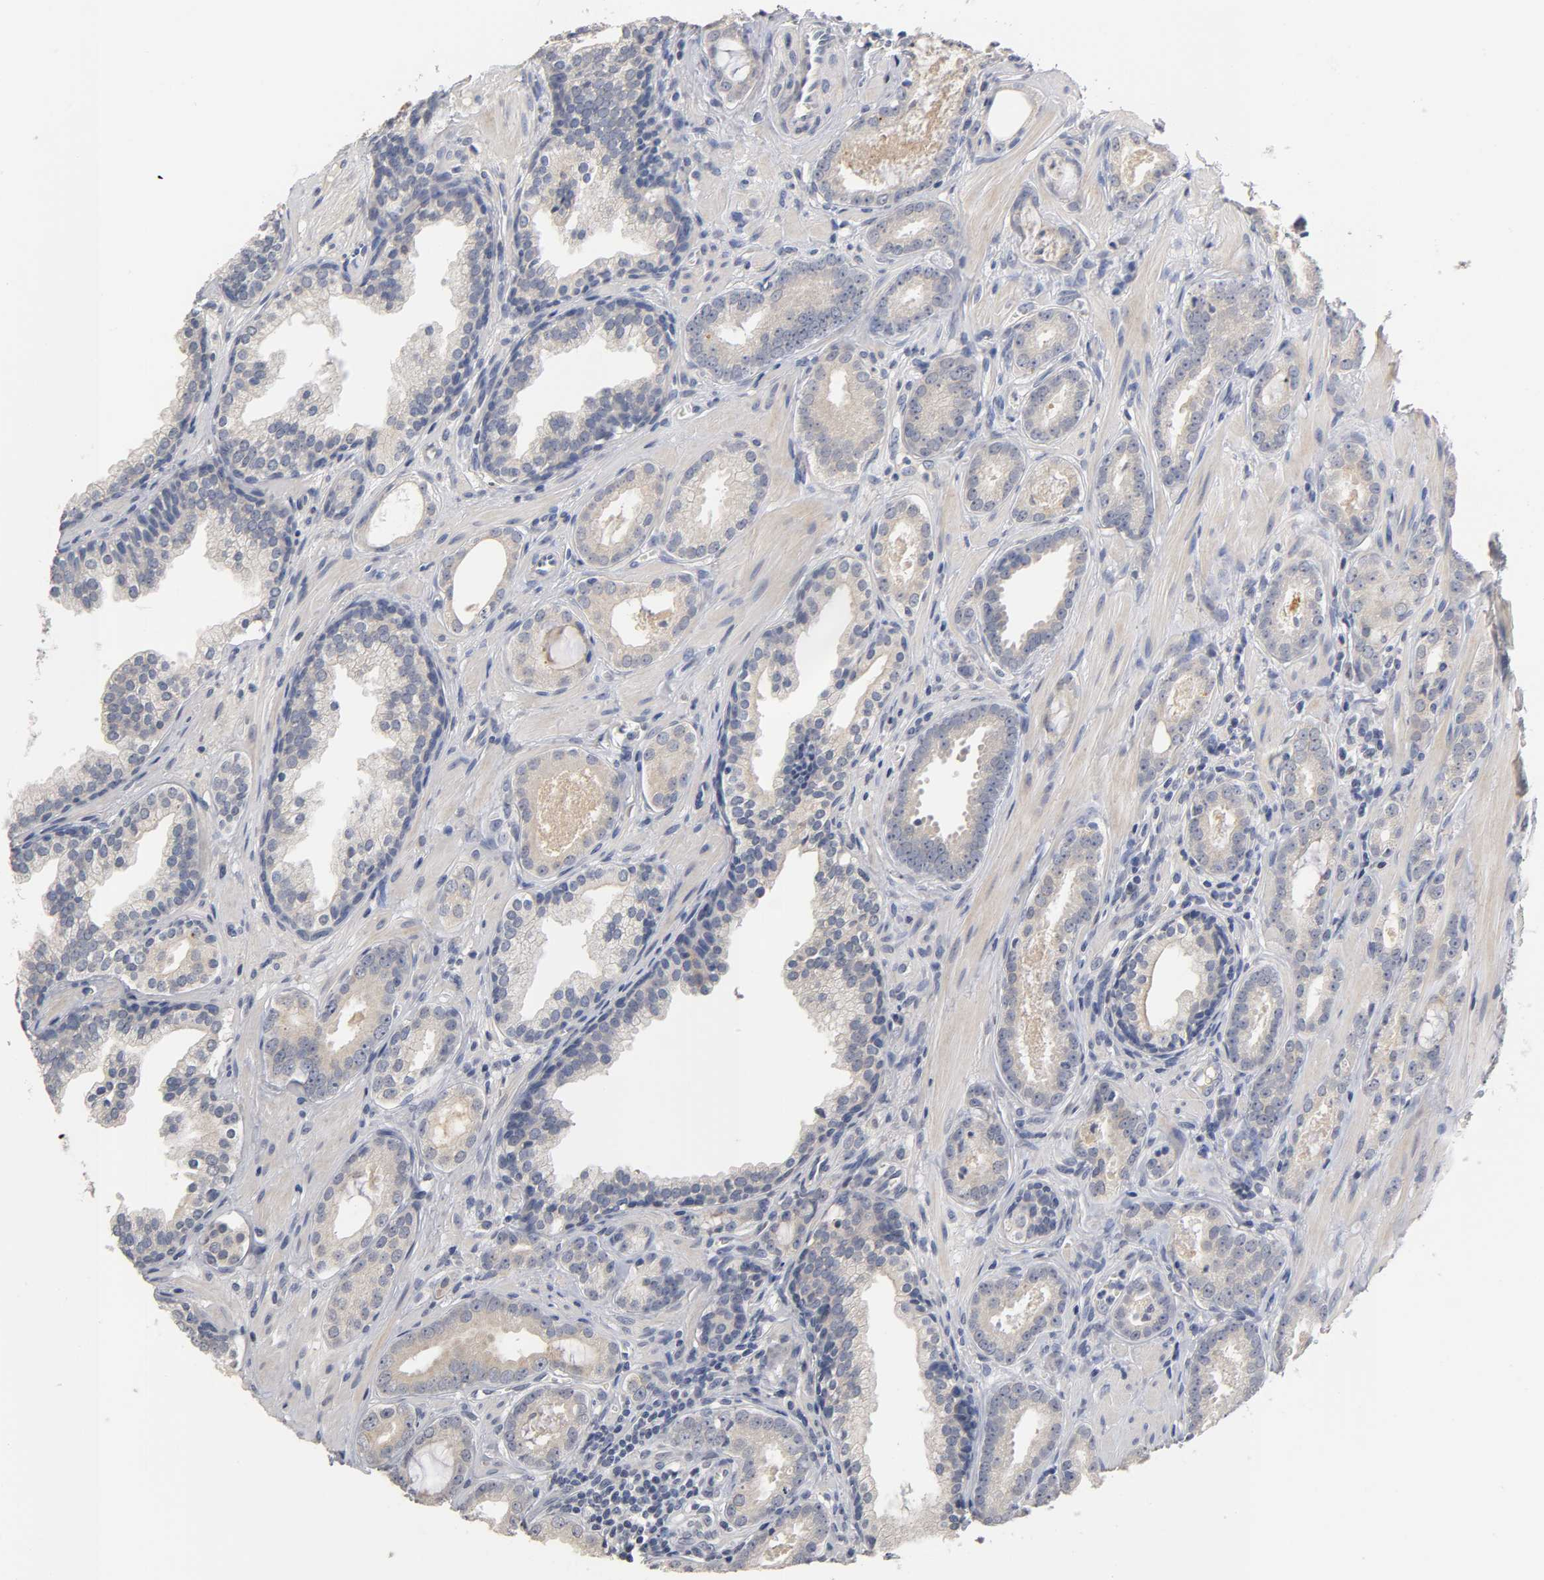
{"staining": {"intensity": "negative", "quantity": "none", "location": "none"}, "tissue": "prostate cancer", "cell_type": "Tumor cells", "image_type": "cancer", "snomed": [{"axis": "morphology", "description": "Adenocarcinoma, Low grade"}, {"axis": "topography", "description": "Prostate"}], "caption": "IHC of human low-grade adenocarcinoma (prostate) shows no staining in tumor cells.", "gene": "OVOL1", "patient": {"sex": "male", "age": 57}}